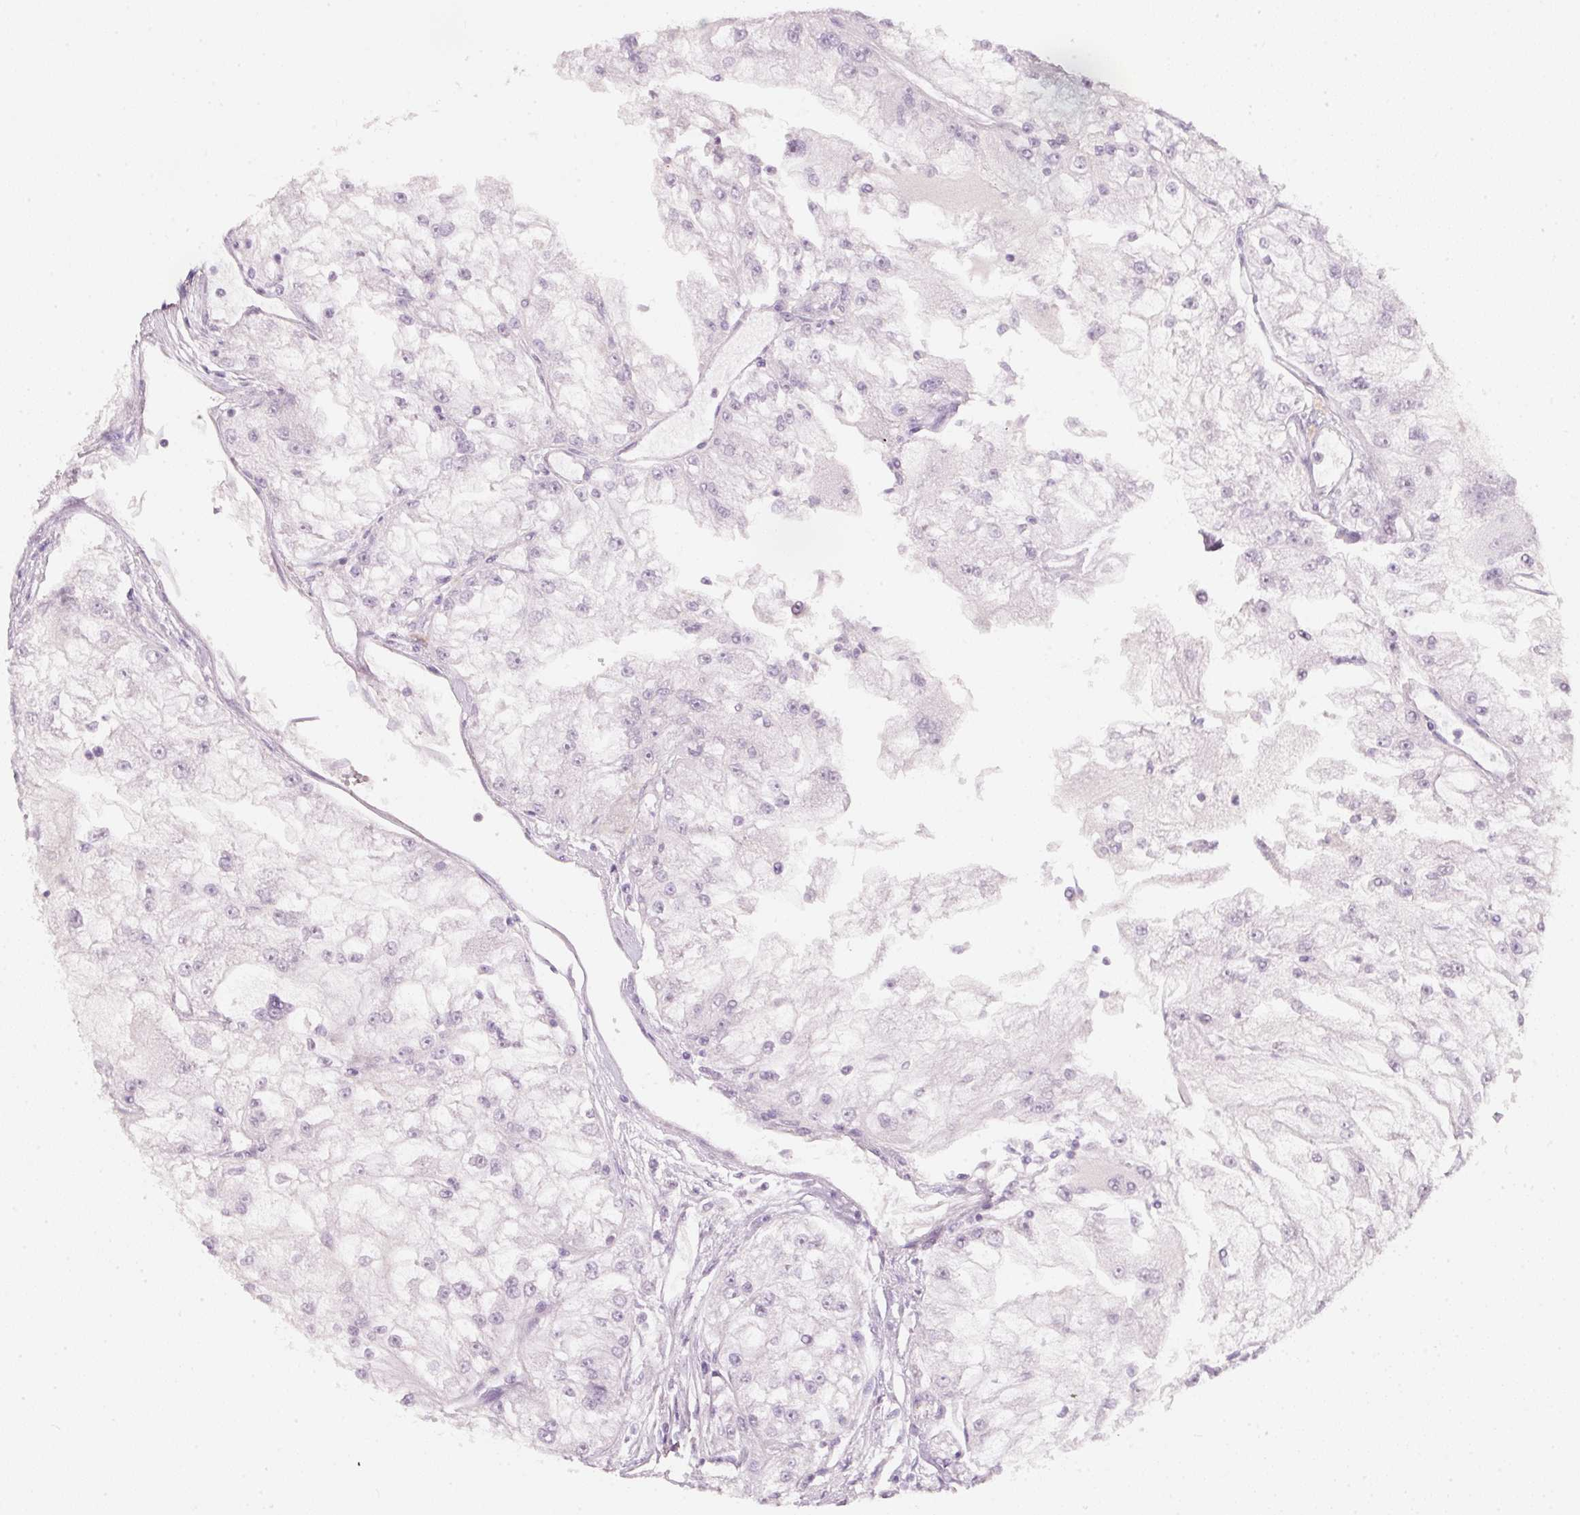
{"staining": {"intensity": "negative", "quantity": "none", "location": "none"}, "tissue": "renal cancer", "cell_type": "Tumor cells", "image_type": "cancer", "snomed": [{"axis": "morphology", "description": "Adenocarcinoma, NOS"}, {"axis": "topography", "description": "Kidney"}], "caption": "Immunohistochemistry image of adenocarcinoma (renal) stained for a protein (brown), which displays no positivity in tumor cells. Brightfield microscopy of immunohistochemistry stained with DAB (3,3'-diaminobenzidine) (brown) and hematoxylin (blue), captured at high magnification.", "gene": "ENSG00000206549", "patient": {"sex": "female", "age": 72}}